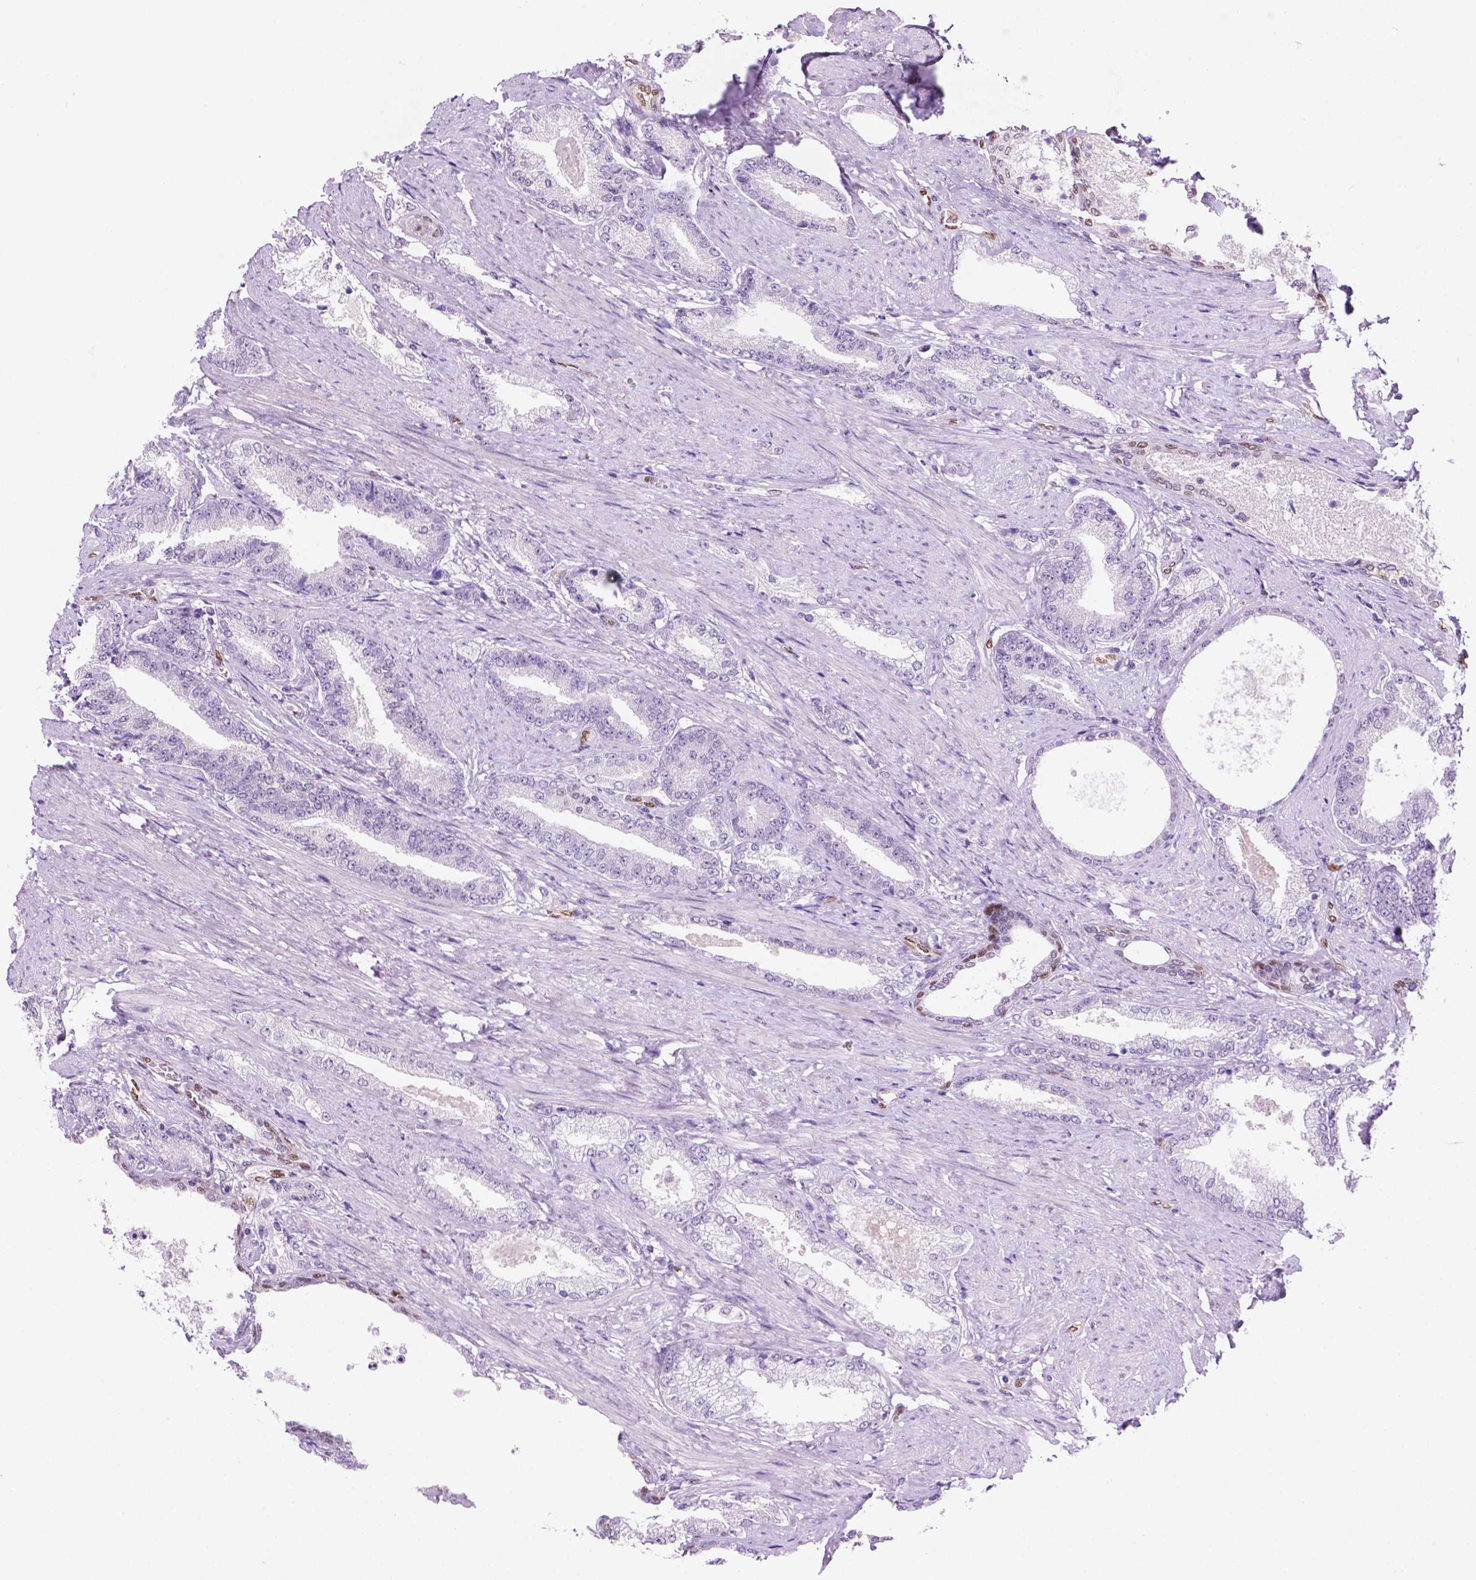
{"staining": {"intensity": "negative", "quantity": "none", "location": "none"}, "tissue": "prostate cancer", "cell_type": "Tumor cells", "image_type": "cancer", "snomed": [{"axis": "morphology", "description": "Adenocarcinoma, High grade"}, {"axis": "topography", "description": "Prostate and seminal vesicle, NOS"}], "caption": "Prostate cancer stained for a protein using immunohistochemistry (IHC) exhibits no staining tumor cells.", "gene": "ERF", "patient": {"sex": "male", "age": 61}}